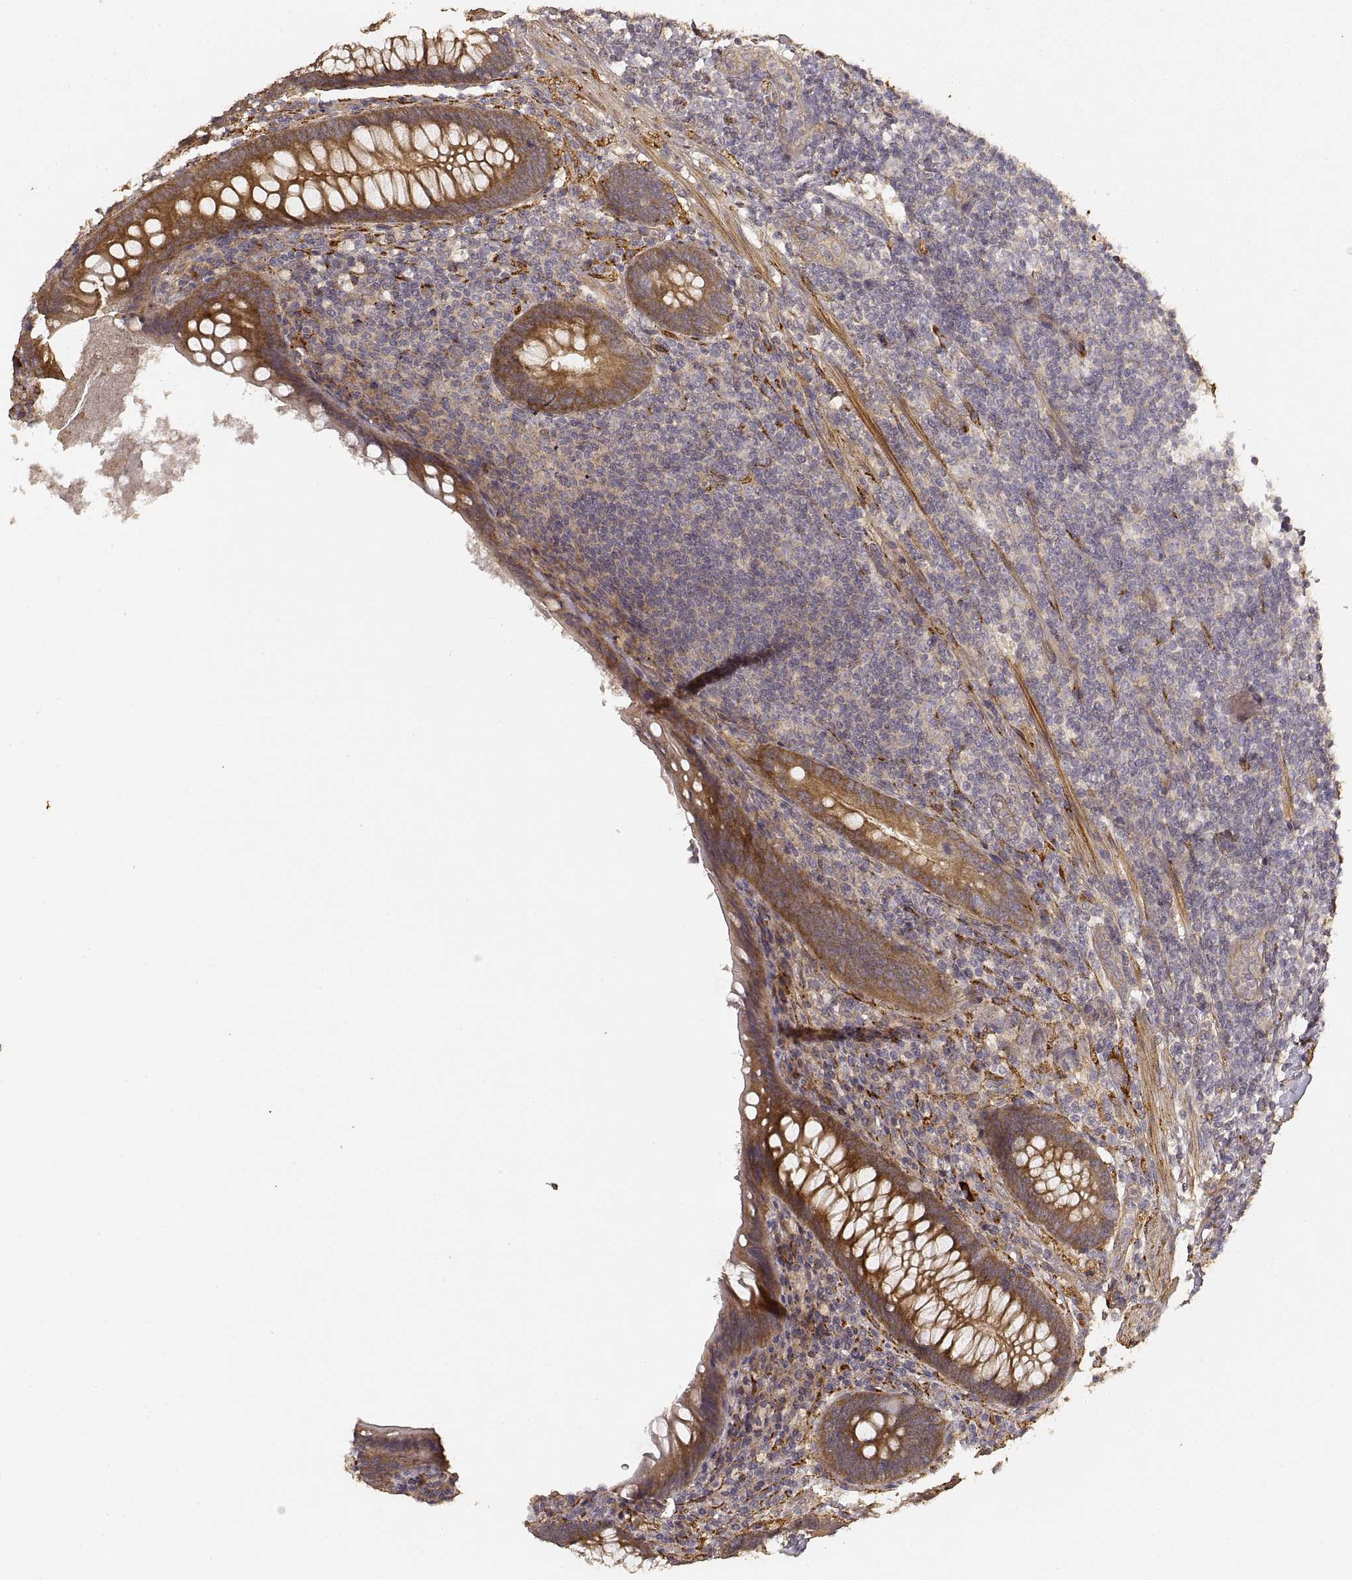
{"staining": {"intensity": "moderate", "quantity": ">75%", "location": "cytoplasmic/membranous"}, "tissue": "appendix", "cell_type": "Glandular cells", "image_type": "normal", "snomed": [{"axis": "morphology", "description": "Normal tissue, NOS"}, {"axis": "topography", "description": "Appendix"}], "caption": "IHC of unremarkable human appendix shows medium levels of moderate cytoplasmic/membranous positivity in approximately >75% of glandular cells.", "gene": "LAMA4", "patient": {"sex": "male", "age": 47}}